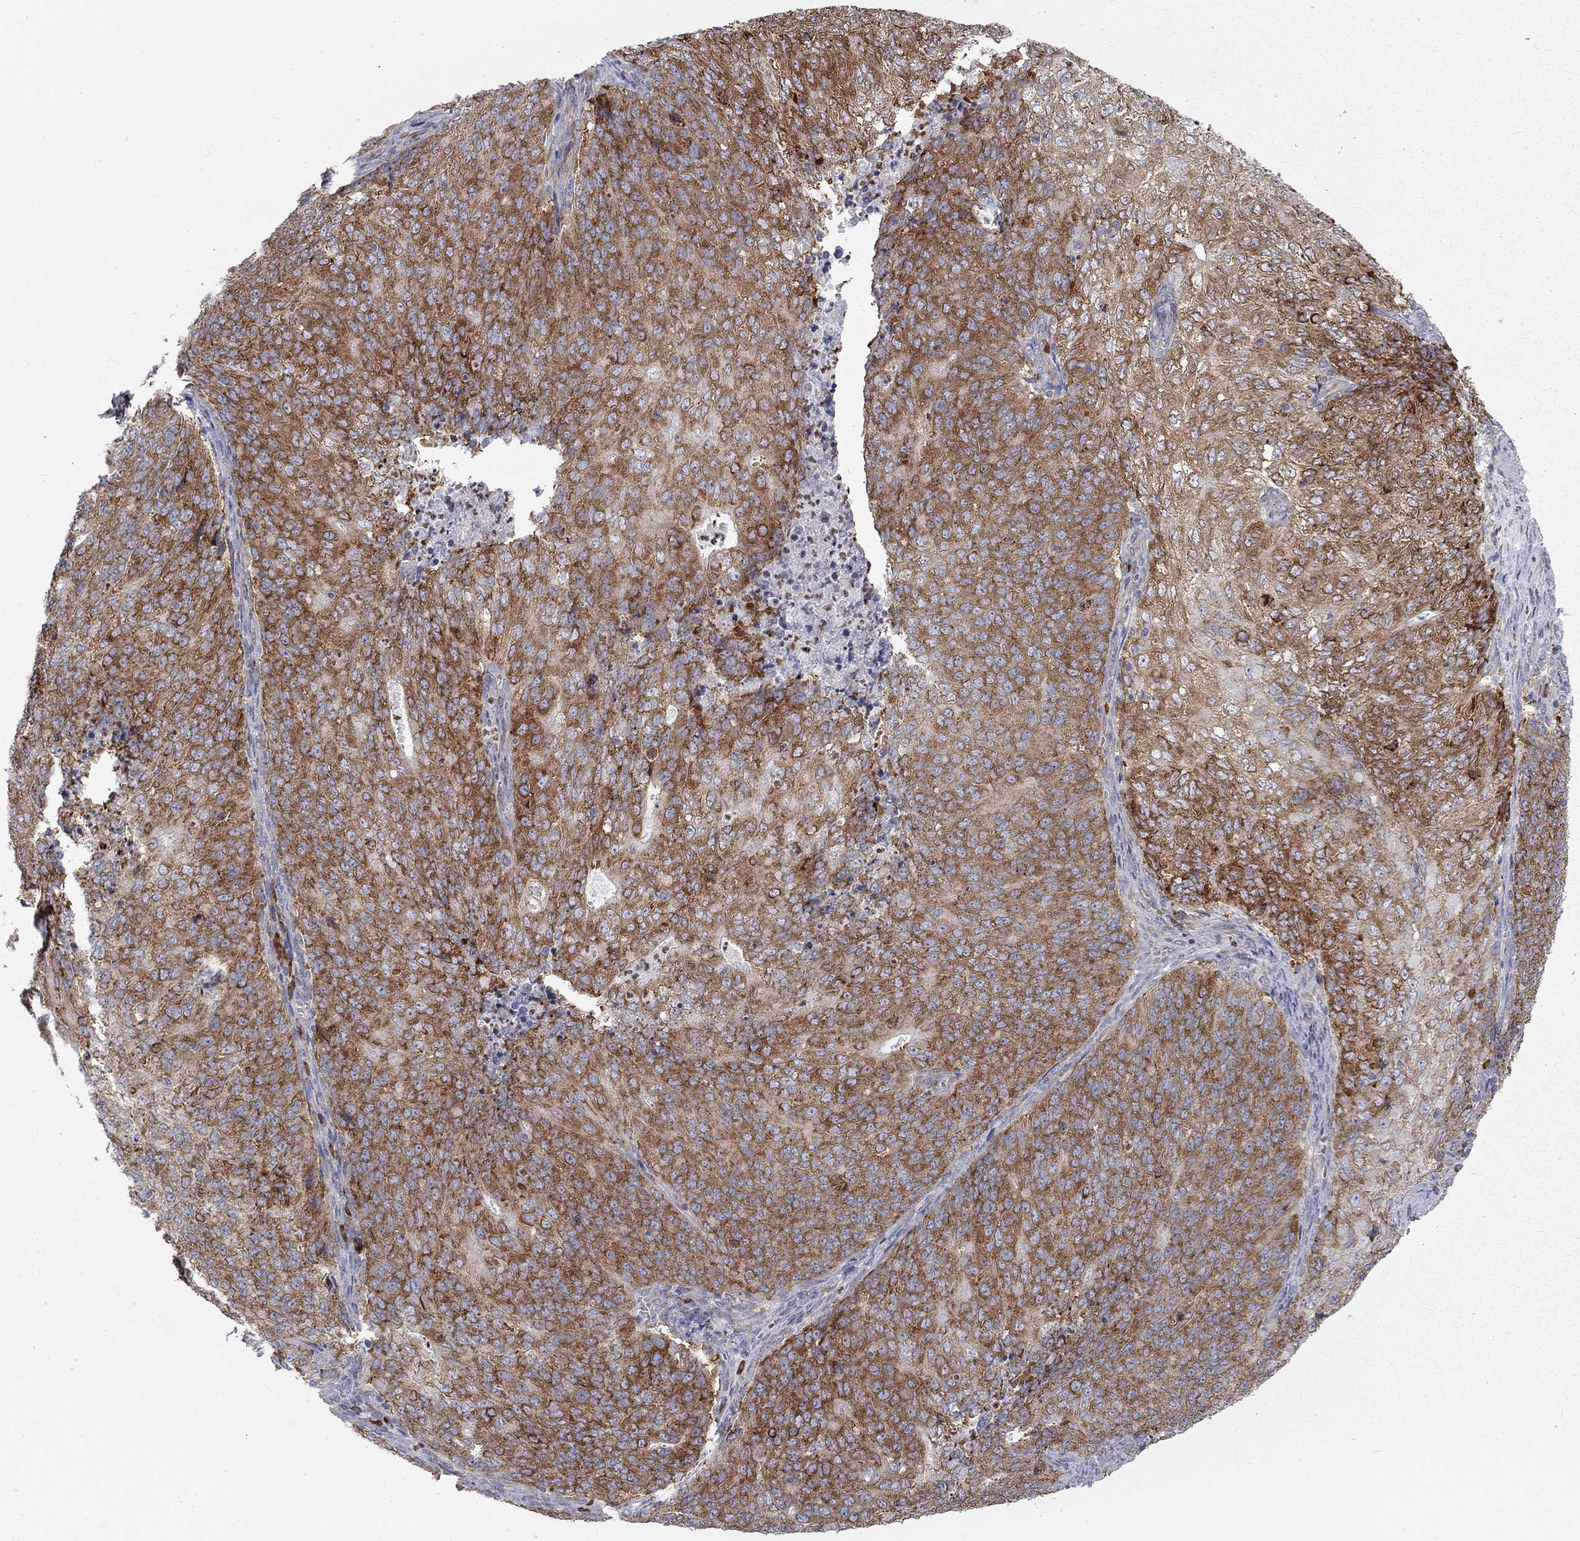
{"staining": {"intensity": "moderate", "quantity": ">75%", "location": "cytoplasmic/membranous"}, "tissue": "endometrial cancer", "cell_type": "Tumor cells", "image_type": "cancer", "snomed": [{"axis": "morphology", "description": "Adenocarcinoma, NOS"}, {"axis": "topography", "description": "Endometrium"}], "caption": "Tumor cells exhibit medium levels of moderate cytoplasmic/membranous staining in approximately >75% of cells in adenocarcinoma (endometrial).", "gene": "PABPC4", "patient": {"sex": "female", "age": 82}}